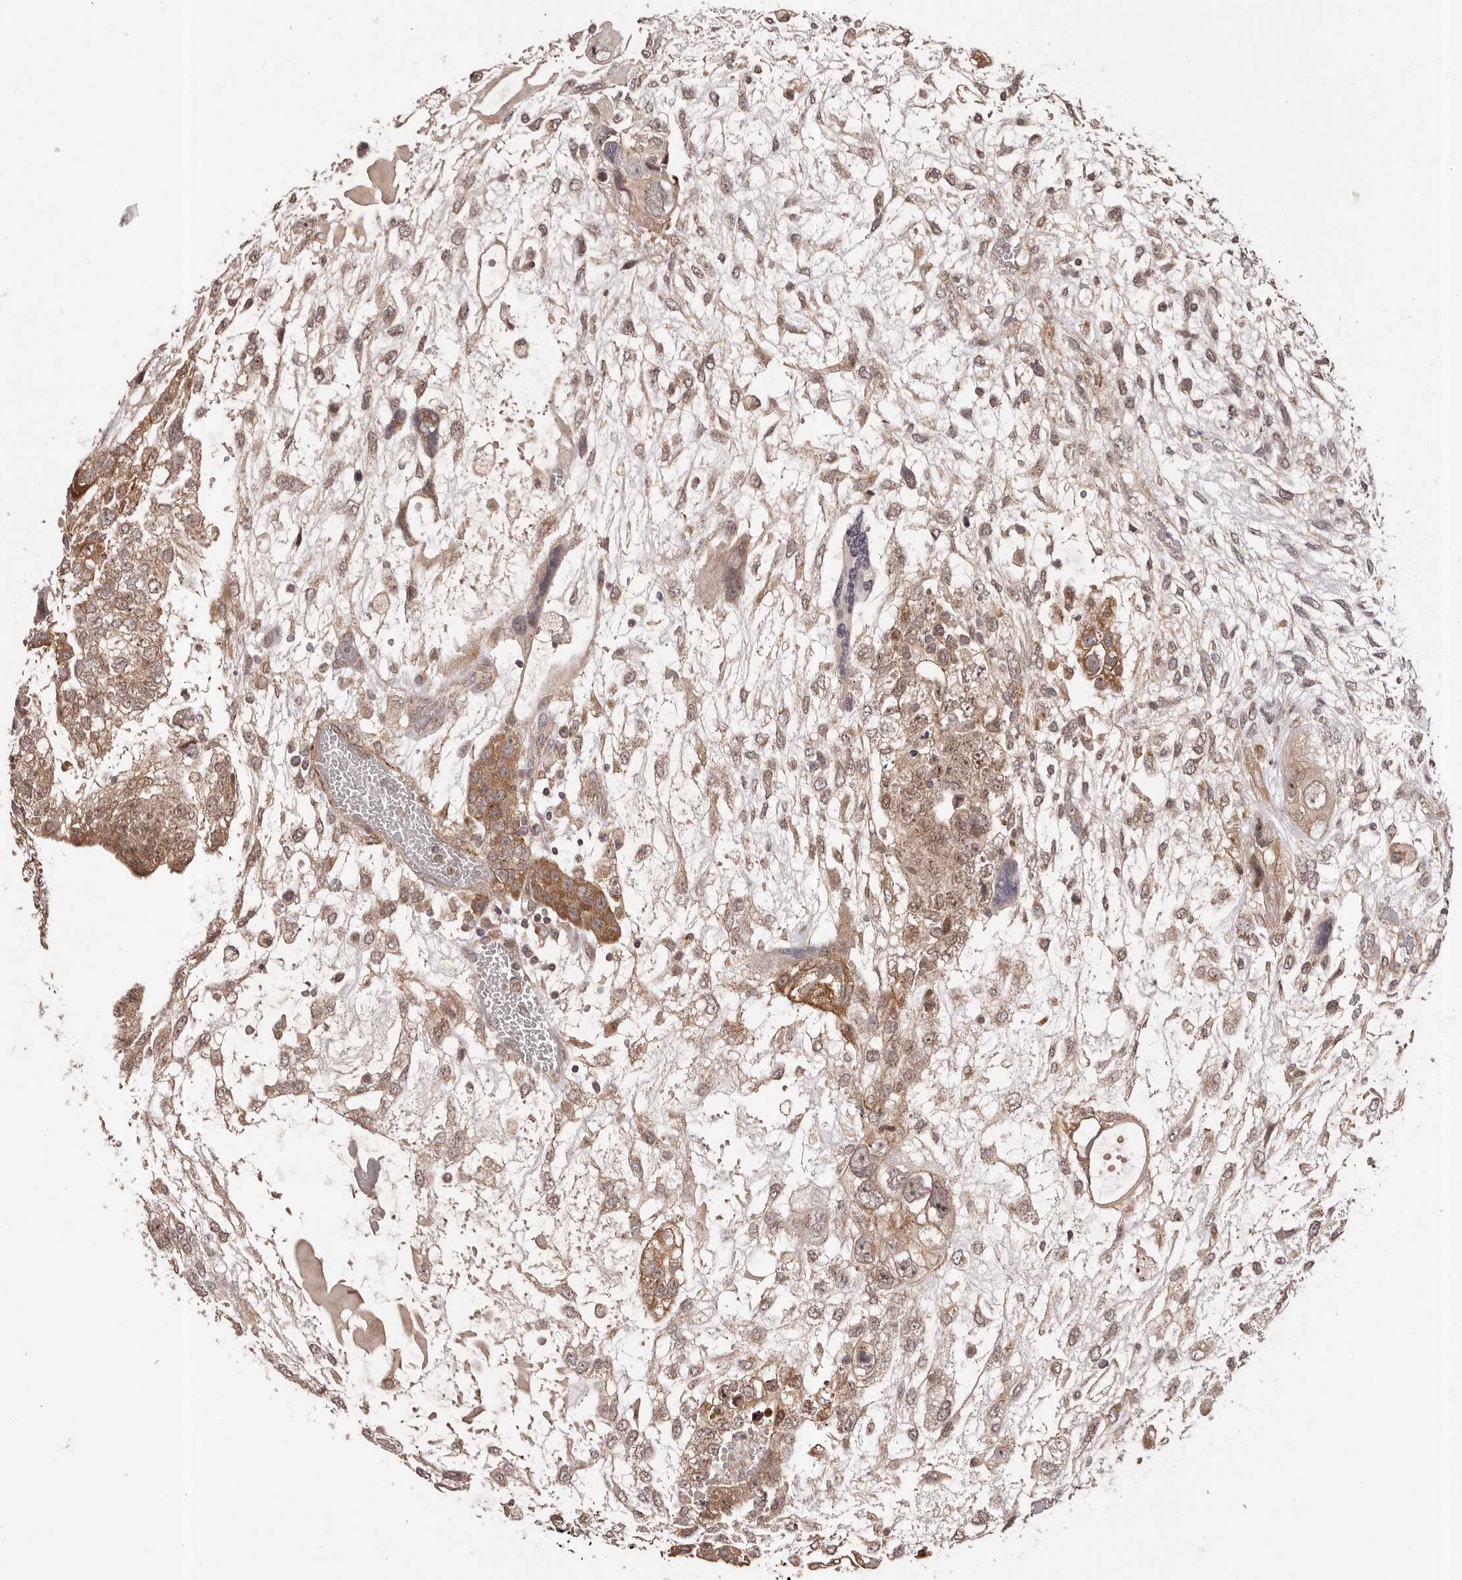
{"staining": {"intensity": "moderate", "quantity": ">75%", "location": "cytoplasmic/membranous,nuclear"}, "tissue": "testis cancer", "cell_type": "Tumor cells", "image_type": "cancer", "snomed": [{"axis": "morphology", "description": "Carcinoma, Embryonal, NOS"}, {"axis": "topography", "description": "Testis"}], "caption": "Immunohistochemistry (IHC) histopathology image of neoplastic tissue: testis cancer stained using immunohistochemistry (IHC) displays medium levels of moderate protein expression localized specifically in the cytoplasmic/membranous and nuclear of tumor cells, appearing as a cytoplasmic/membranous and nuclear brown color.", "gene": "MICAL2", "patient": {"sex": "male", "age": 36}}